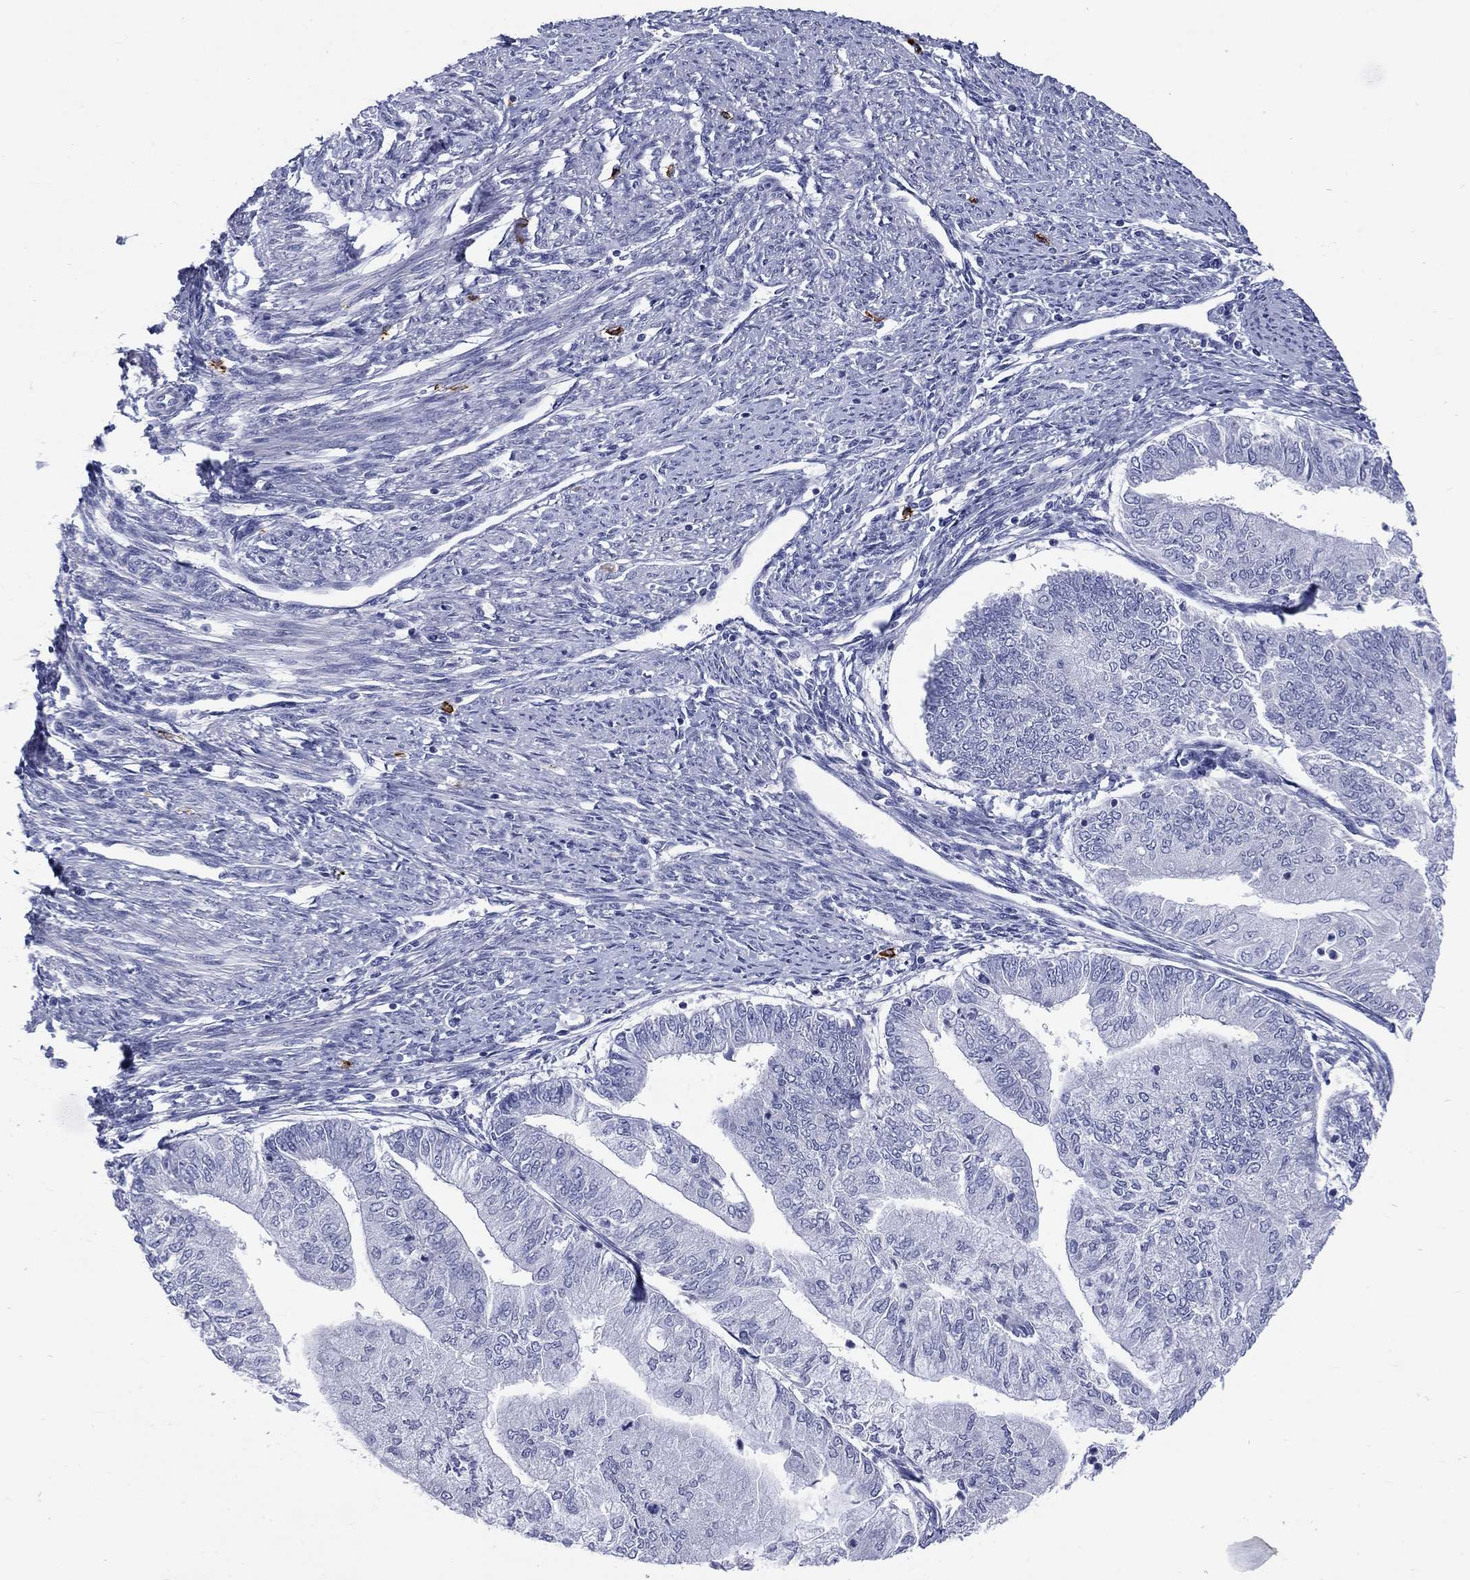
{"staining": {"intensity": "negative", "quantity": "none", "location": "none"}, "tissue": "endometrial cancer", "cell_type": "Tumor cells", "image_type": "cancer", "snomed": [{"axis": "morphology", "description": "Adenocarcinoma, NOS"}, {"axis": "topography", "description": "Endometrium"}], "caption": "Immunohistochemistry (IHC) photomicrograph of neoplastic tissue: human endometrial cancer stained with DAB (3,3'-diaminobenzidine) displays no significant protein expression in tumor cells. (Brightfield microscopy of DAB immunohistochemistry at high magnification).", "gene": "ECEL1", "patient": {"sex": "female", "age": 59}}